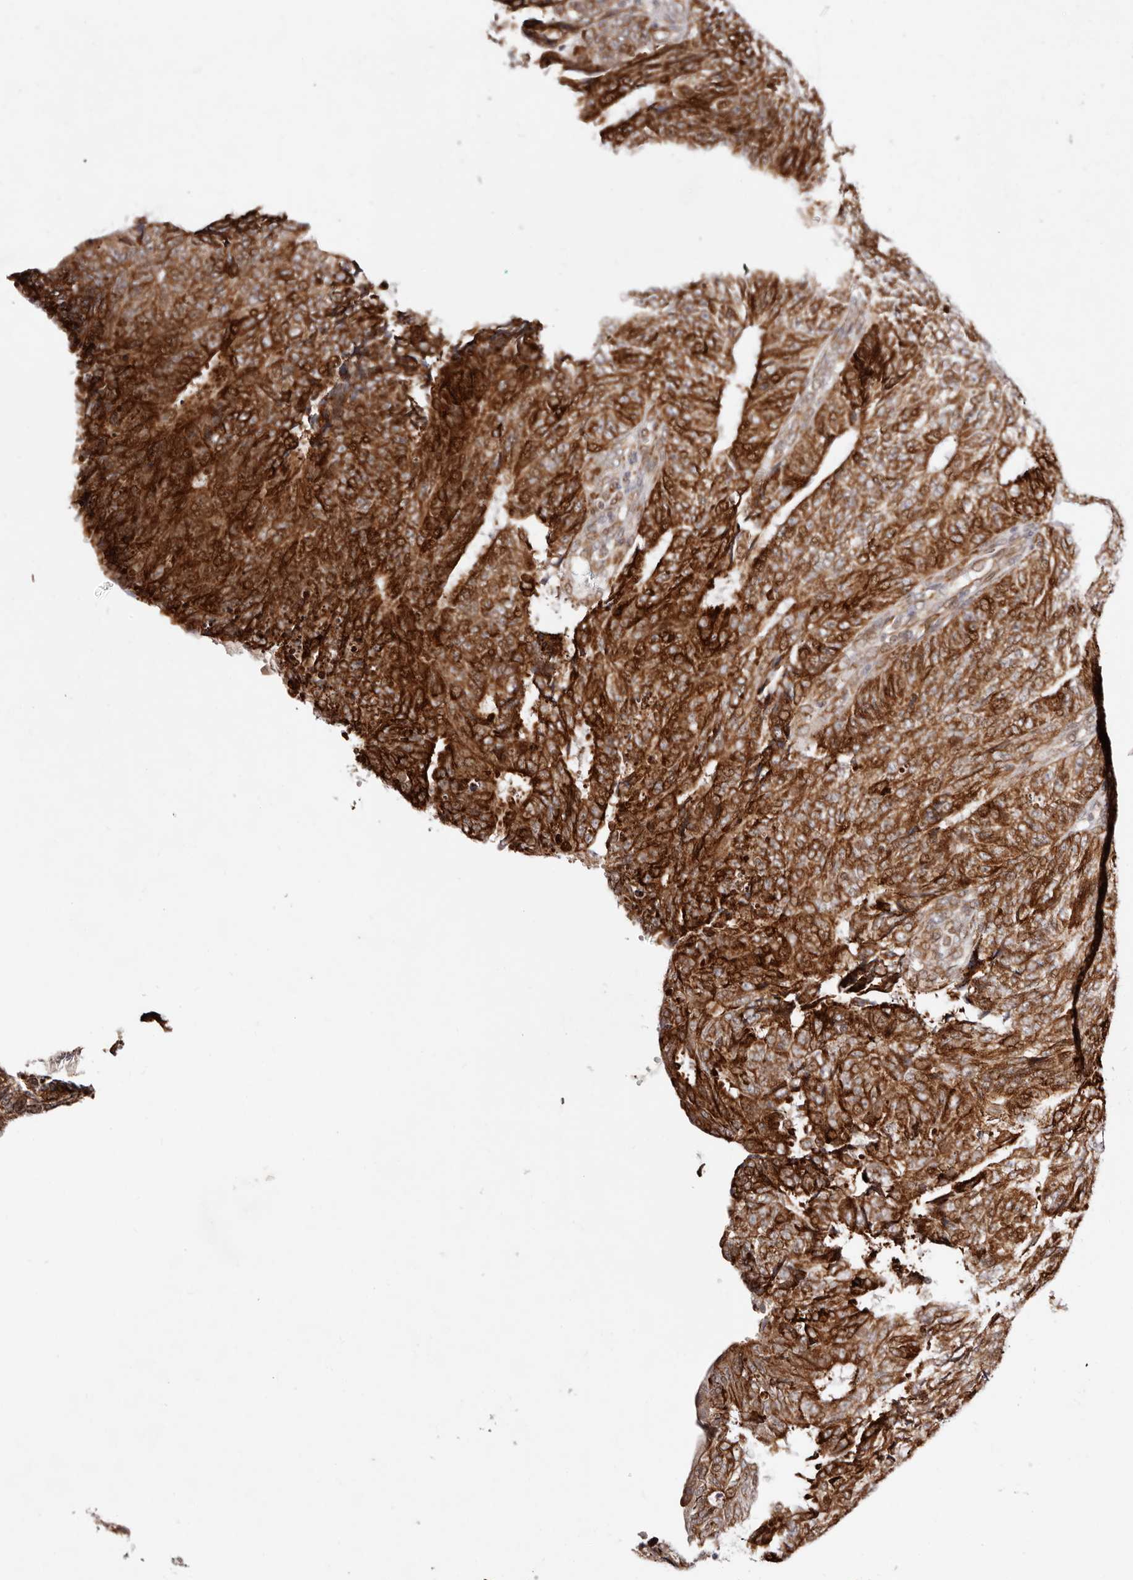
{"staining": {"intensity": "strong", "quantity": ">75%", "location": "cytoplasmic/membranous"}, "tissue": "endometrial cancer", "cell_type": "Tumor cells", "image_type": "cancer", "snomed": [{"axis": "morphology", "description": "Adenocarcinoma, NOS"}, {"axis": "topography", "description": "Endometrium"}], "caption": "Immunohistochemical staining of human endometrial adenocarcinoma exhibits strong cytoplasmic/membranous protein positivity in about >75% of tumor cells. (DAB (3,3'-diaminobenzidine) IHC with brightfield microscopy, high magnification).", "gene": "BCL2L15", "patient": {"sex": "female", "age": 32}}